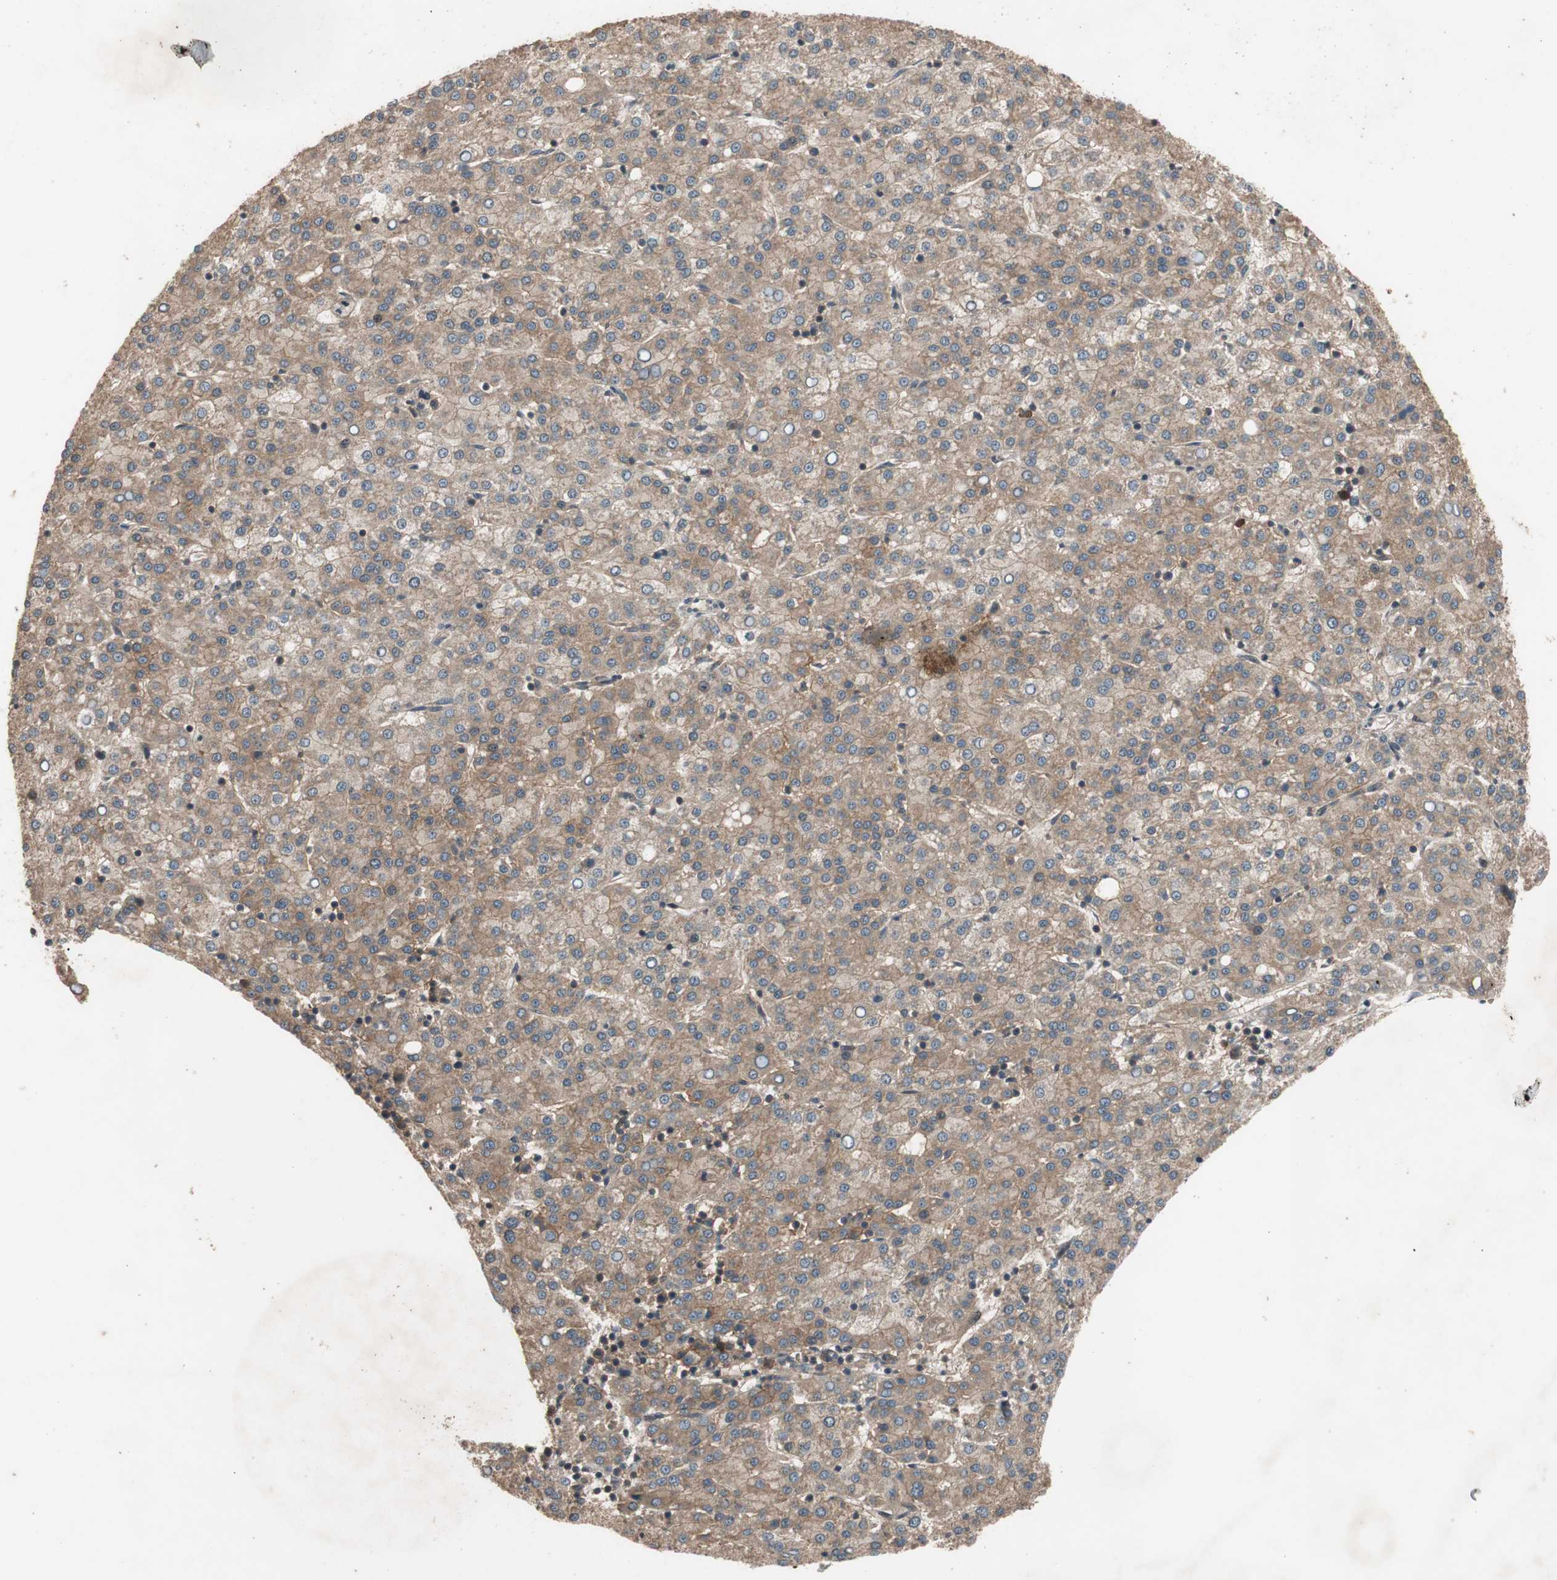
{"staining": {"intensity": "moderate", "quantity": ">75%", "location": "cytoplasmic/membranous"}, "tissue": "liver cancer", "cell_type": "Tumor cells", "image_type": "cancer", "snomed": [{"axis": "morphology", "description": "Carcinoma, Hepatocellular, NOS"}, {"axis": "topography", "description": "Liver"}], "caption": "Liver cancer stained with a protein marker exhibits moderate staining in tumor cells.", "gene": "TMEM230", "patient": {"sex": "female", "age": 58}}